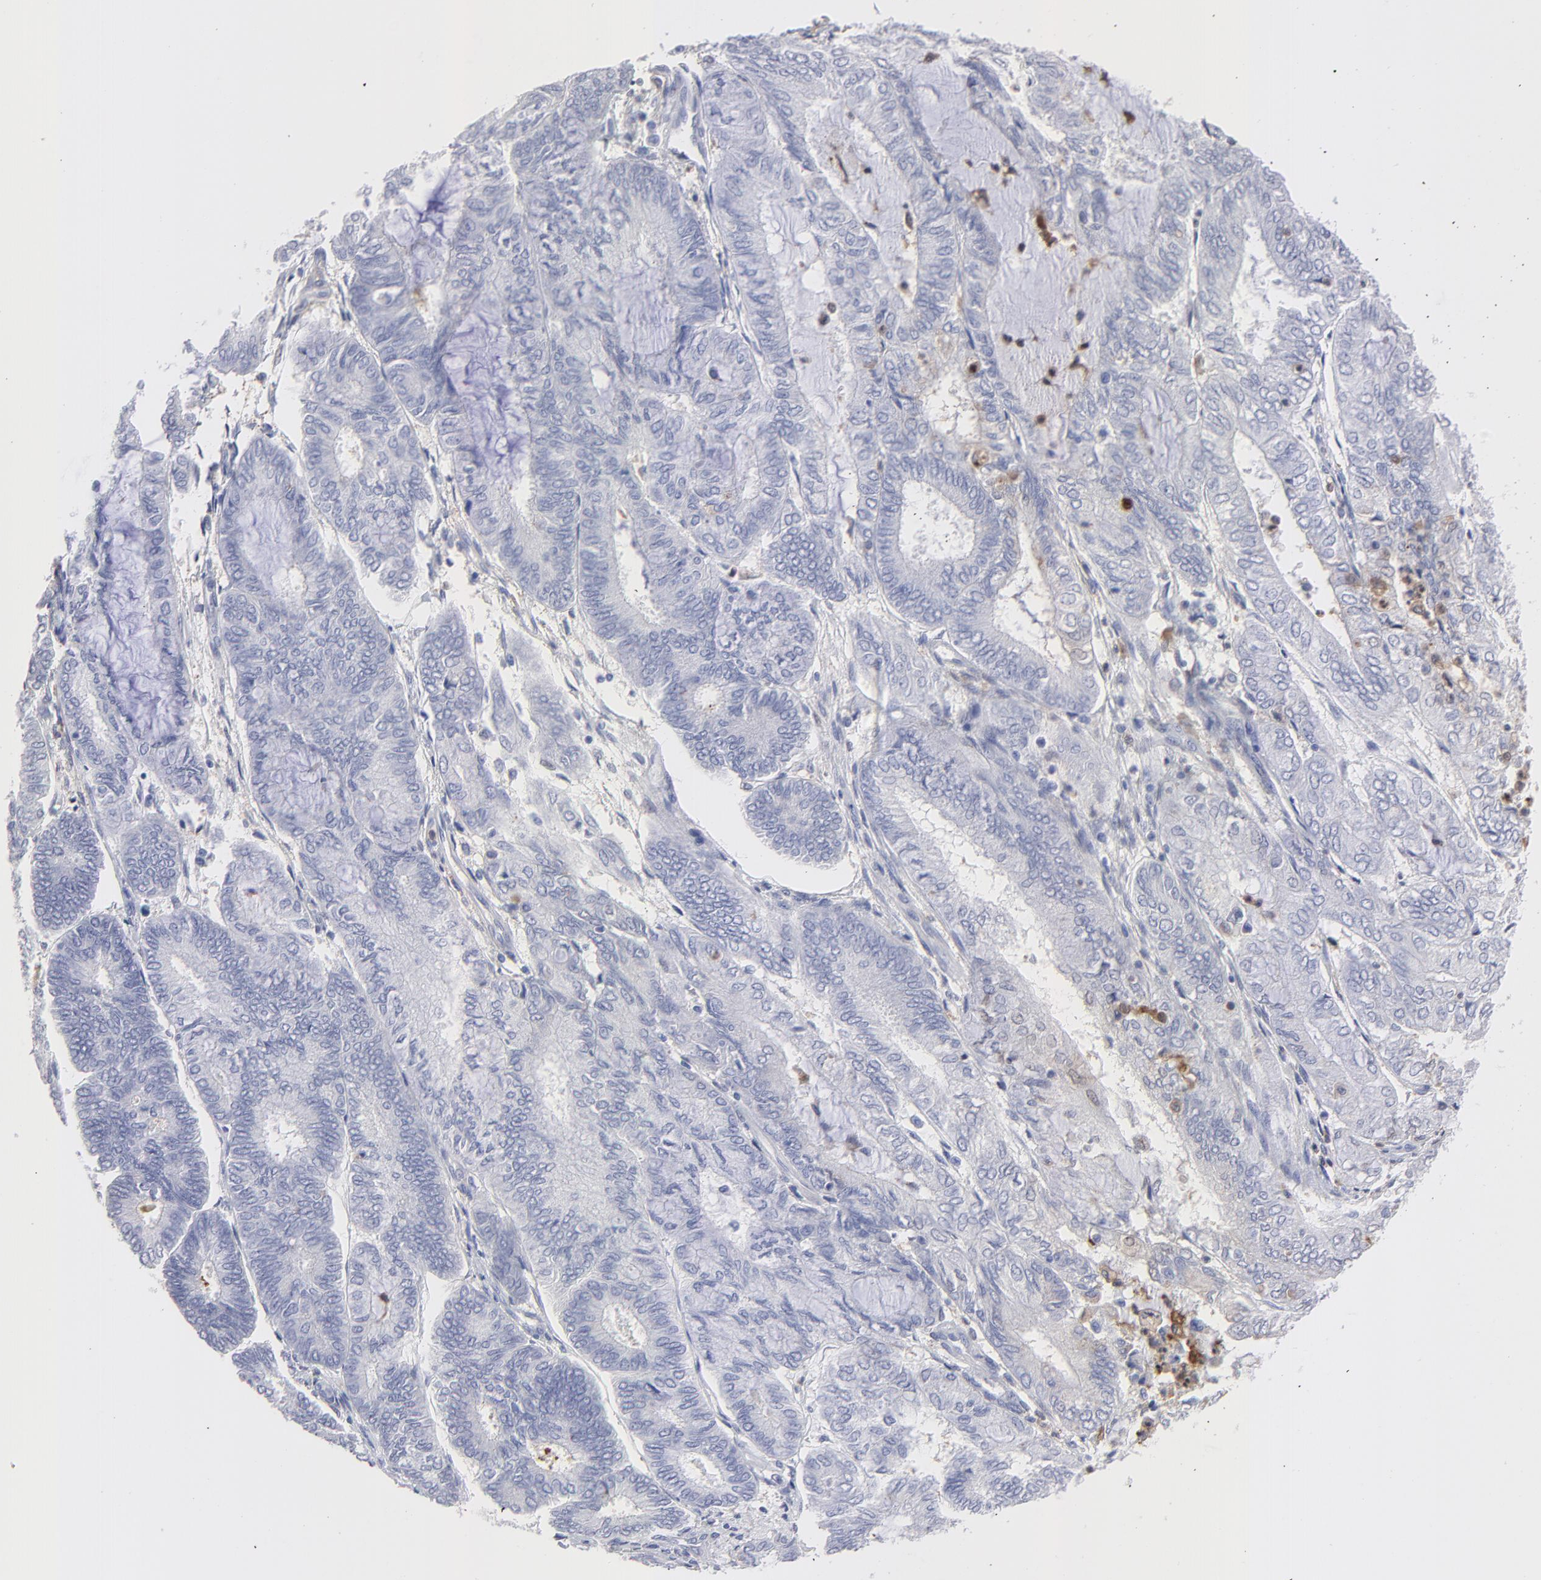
{"staining": {"intensity": "negative", "quantity": "none", "location": "none"}, "tissue": "endometrial cancer", "cell_type": "Tumor cells", "image_type": "cancer", "snomed": [{"axis": "morphology", "description": "Adenocarcinoma, NOS"}, {"axis": "topography", "description": "Endometrium"}], "caption": "The micrograph reveals no significant positivity in tumor cells of endometrial cancer (adenocarcinoma).", "gene": "SMARCA1", "patient": {"sex": "female", "age": 59}}